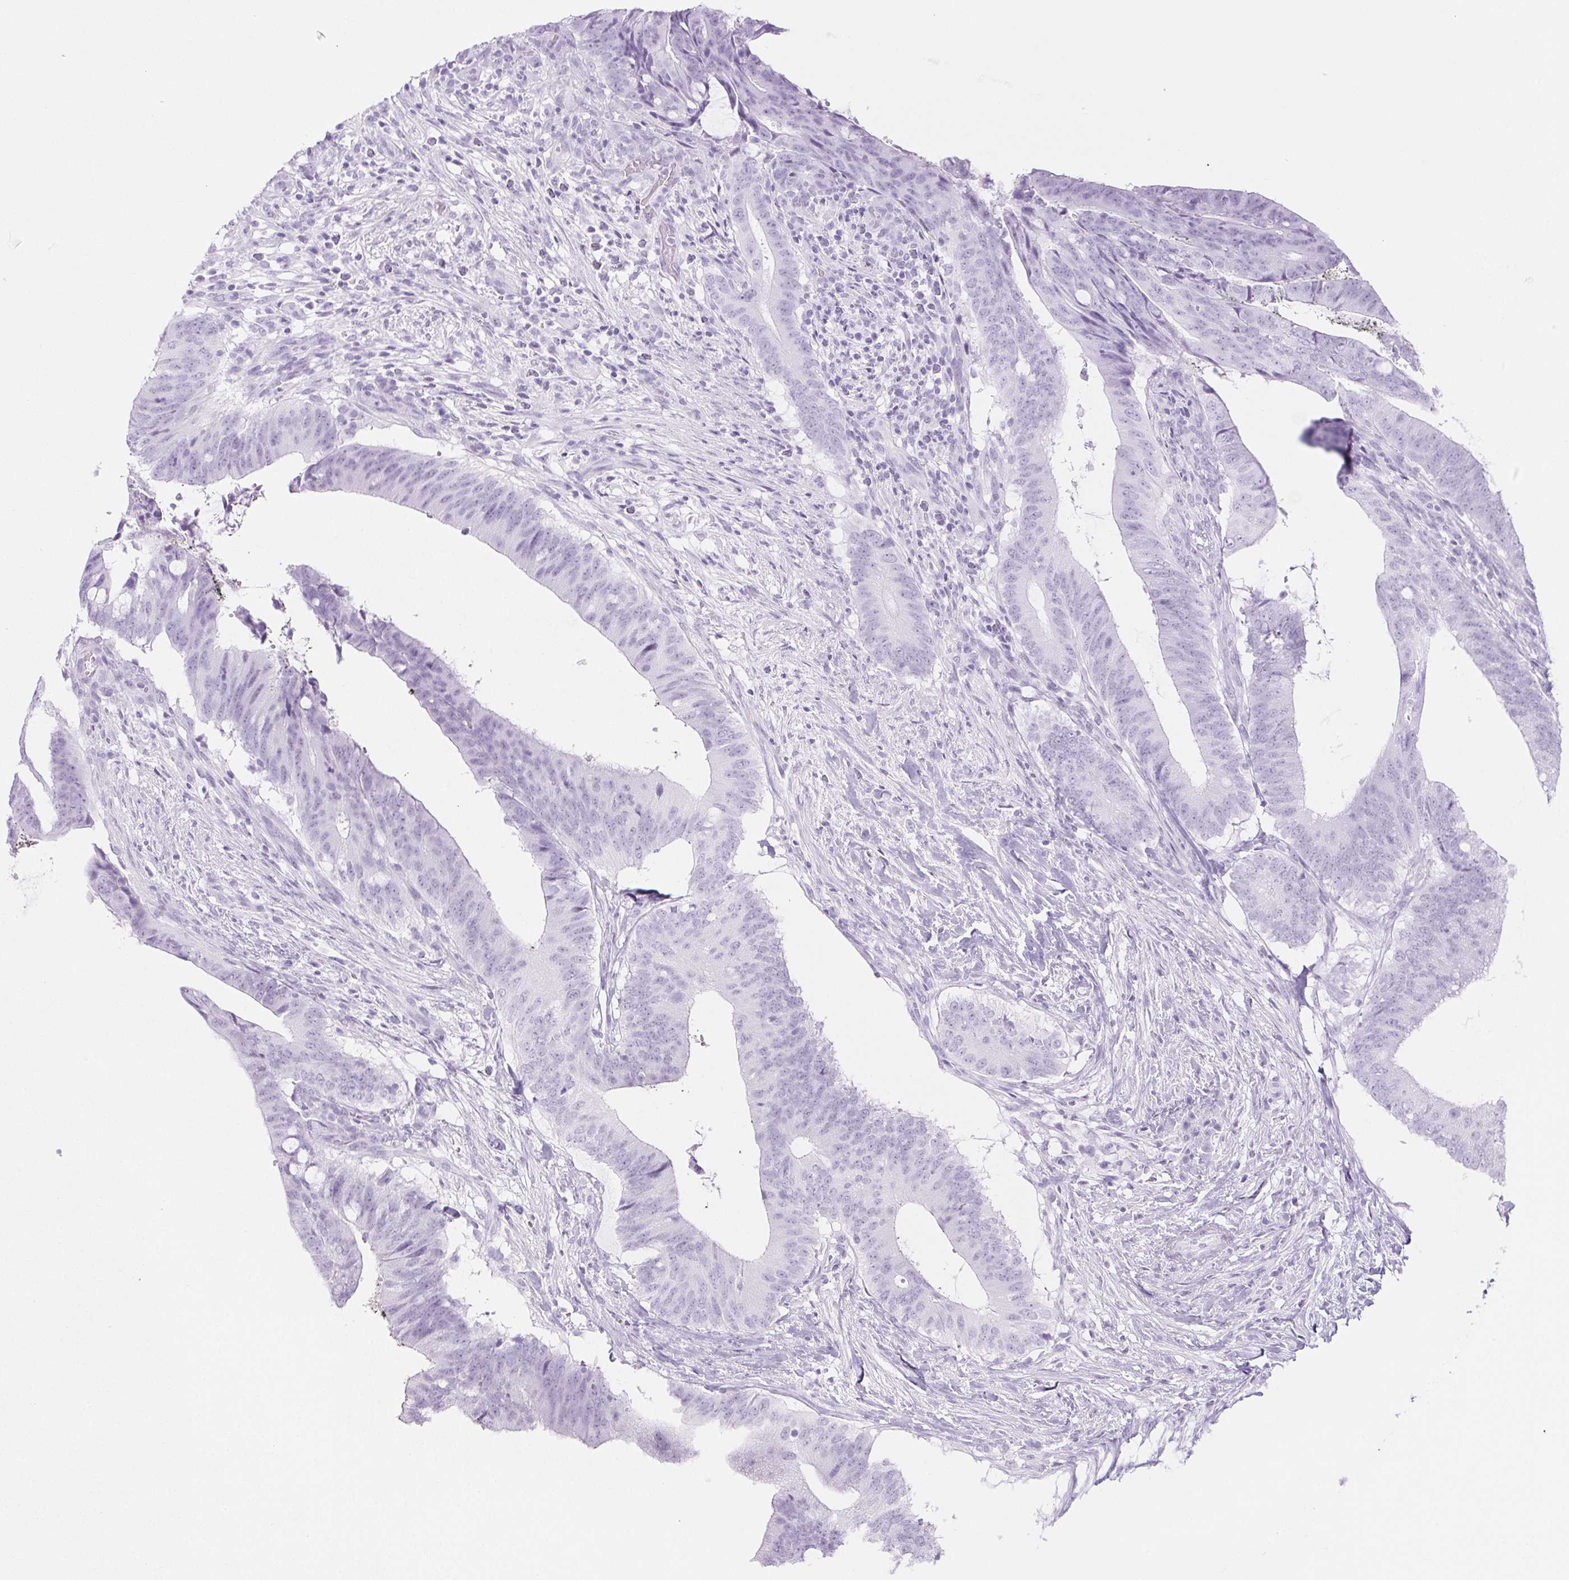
{"staining": {"intensity": "negative", "quantity": "none", "location": "none"}, "tissue": "colorectal cancer", "cell_type": "Tumor cells", "image_type": "cancer", "snomed": [{"axis": "morphology", "description": "Adenocarcinoma, NOS"}, {"axis": "topography", "description": "Colon"}], "caption": "Tumor cells show no significant staining in colorectal adenocarcinoma. The staining is performed using DAB (3,3'-diaminobenzidine) brown chromogen with nuclei counter-stained in using hematoxylin.", "gene": "PI3", "patient": {"sex": "female", "age": 43}}